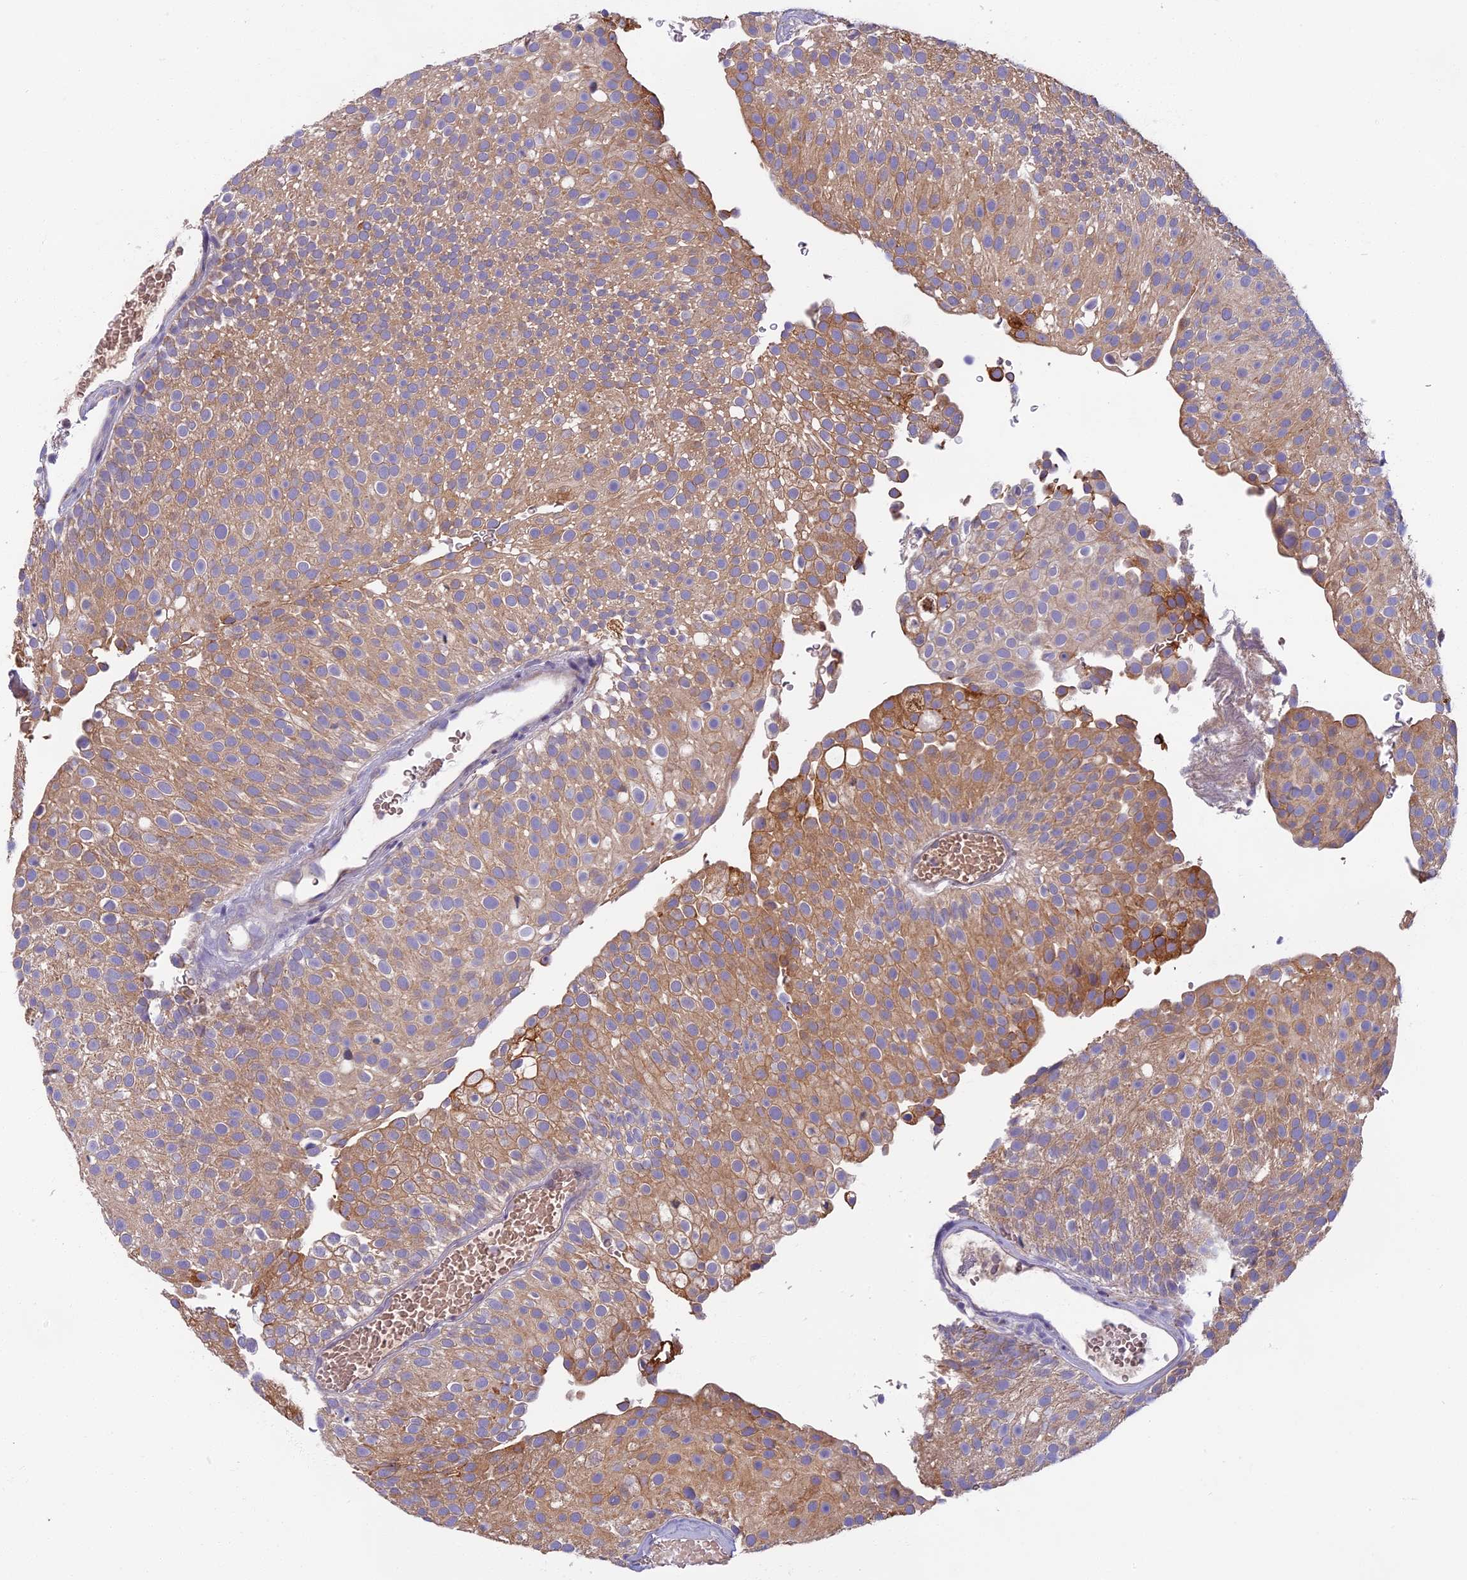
{"staining": {"intensity": "moderate", "quantity": ">75%", "location": "cytoplasmic/membranous"}, "tissue": "urothelial cancer", "cell_type": "Tumor cells", "image_type": "cancer", "snomed": [{"axis": "morphology", "description": "Urothelial carcinoma, Low grade"}, {"axis": "topography", "description": "Urinary bladder"}], "caption": "Urothelial carcinoma (low-grade) stained for a protein shows moderate cytoplasmic/membranous positivity in tumor cells. The protein of interest is shown in brown color, while the nuclei are stained blue.", "gene": "SEMA7A", "patient": {"sex": "male", "age": 78}}